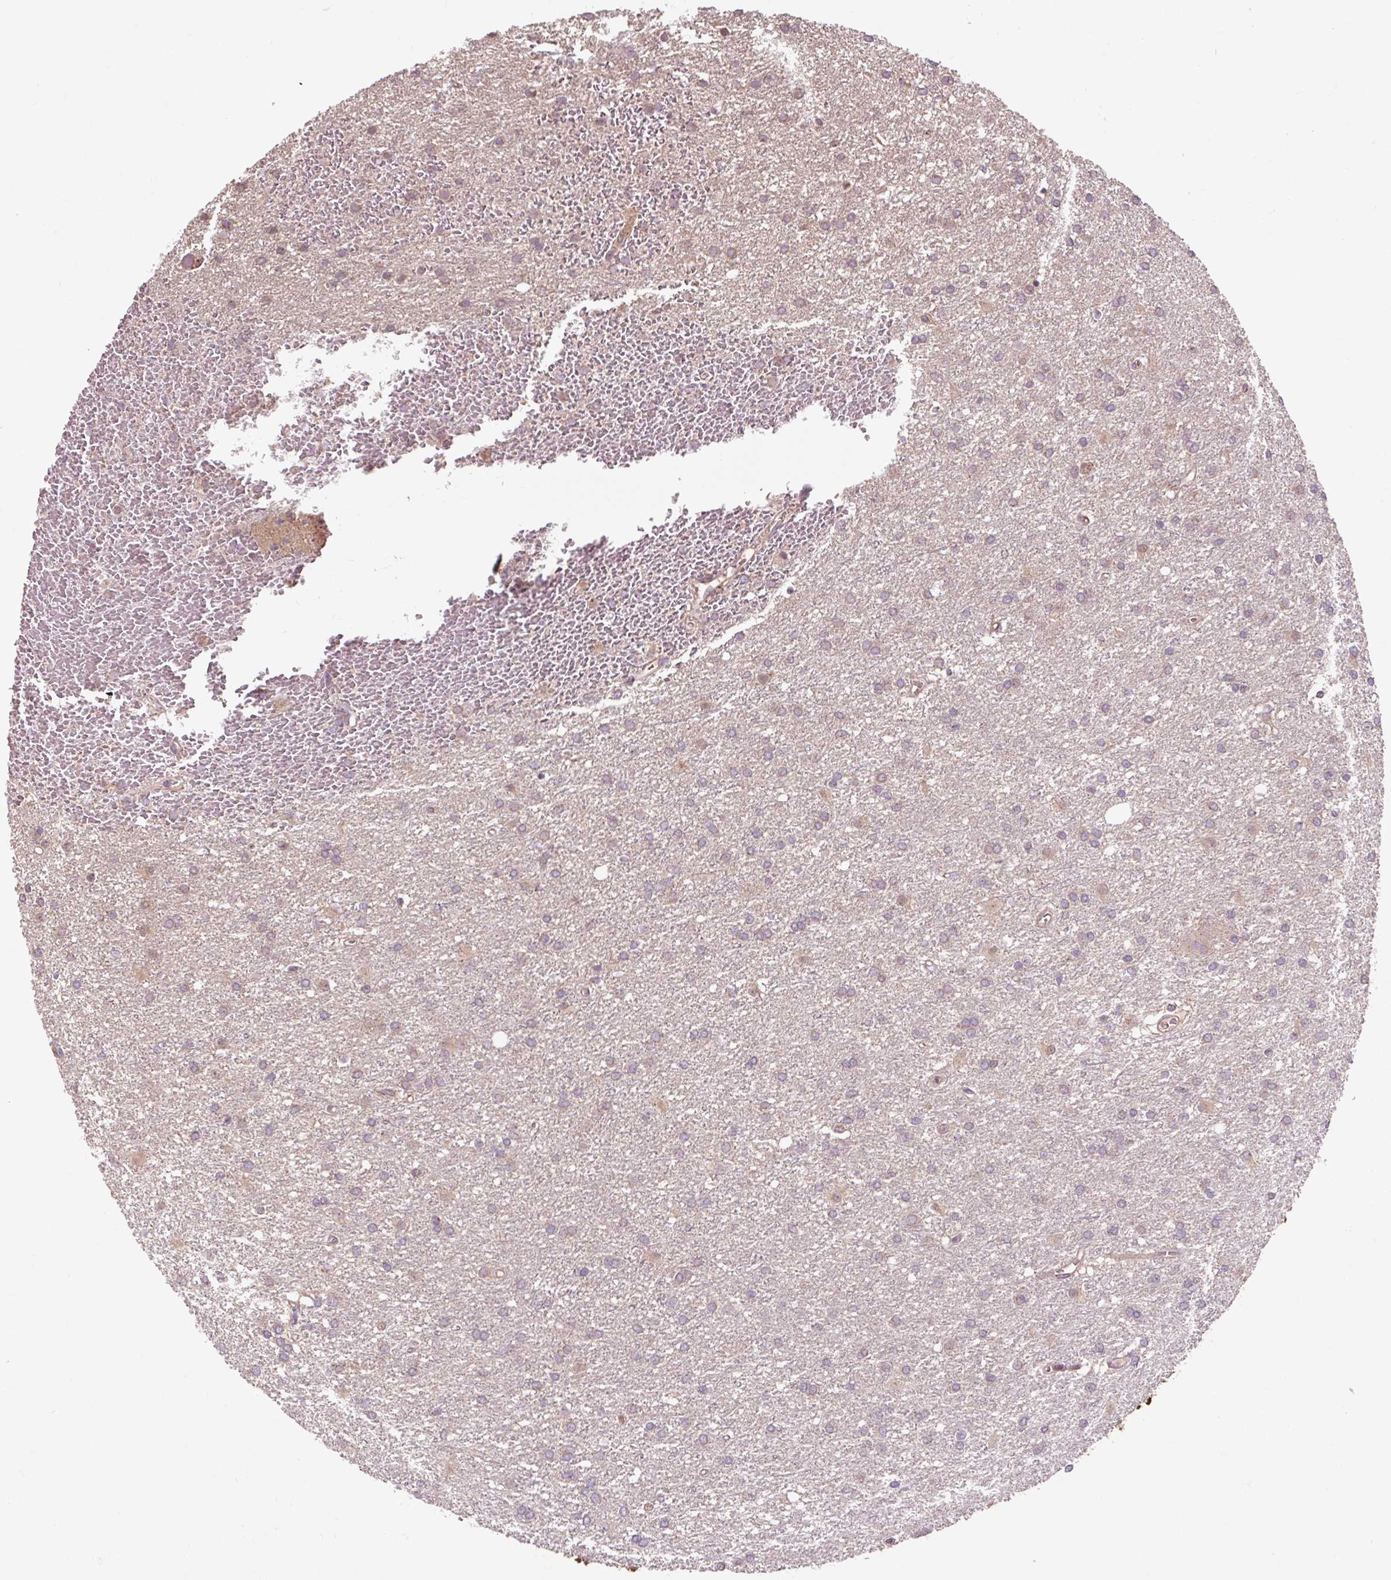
{"staining": {"intensity": "weak", "quantity": "<25%", "location": "cytoplasmic/membranous"}, "tissue": "glioma", "cell_type": "Tumor cells", "image_type": "cancer", "snomed": [{"axis": "morphology", "description": "Glioma, malignant, High grade"}, {"axis": "topography", "description": "Brain"}], "caption": "An immunohistochemistry (IHC) photomicrograph of high-grade glioma (malignant) is shown. There is no staining in tumor cells of high-grade glioma (malignant).", "gene": "MMS19", "patient": {"sex": "female", "age": 50}}